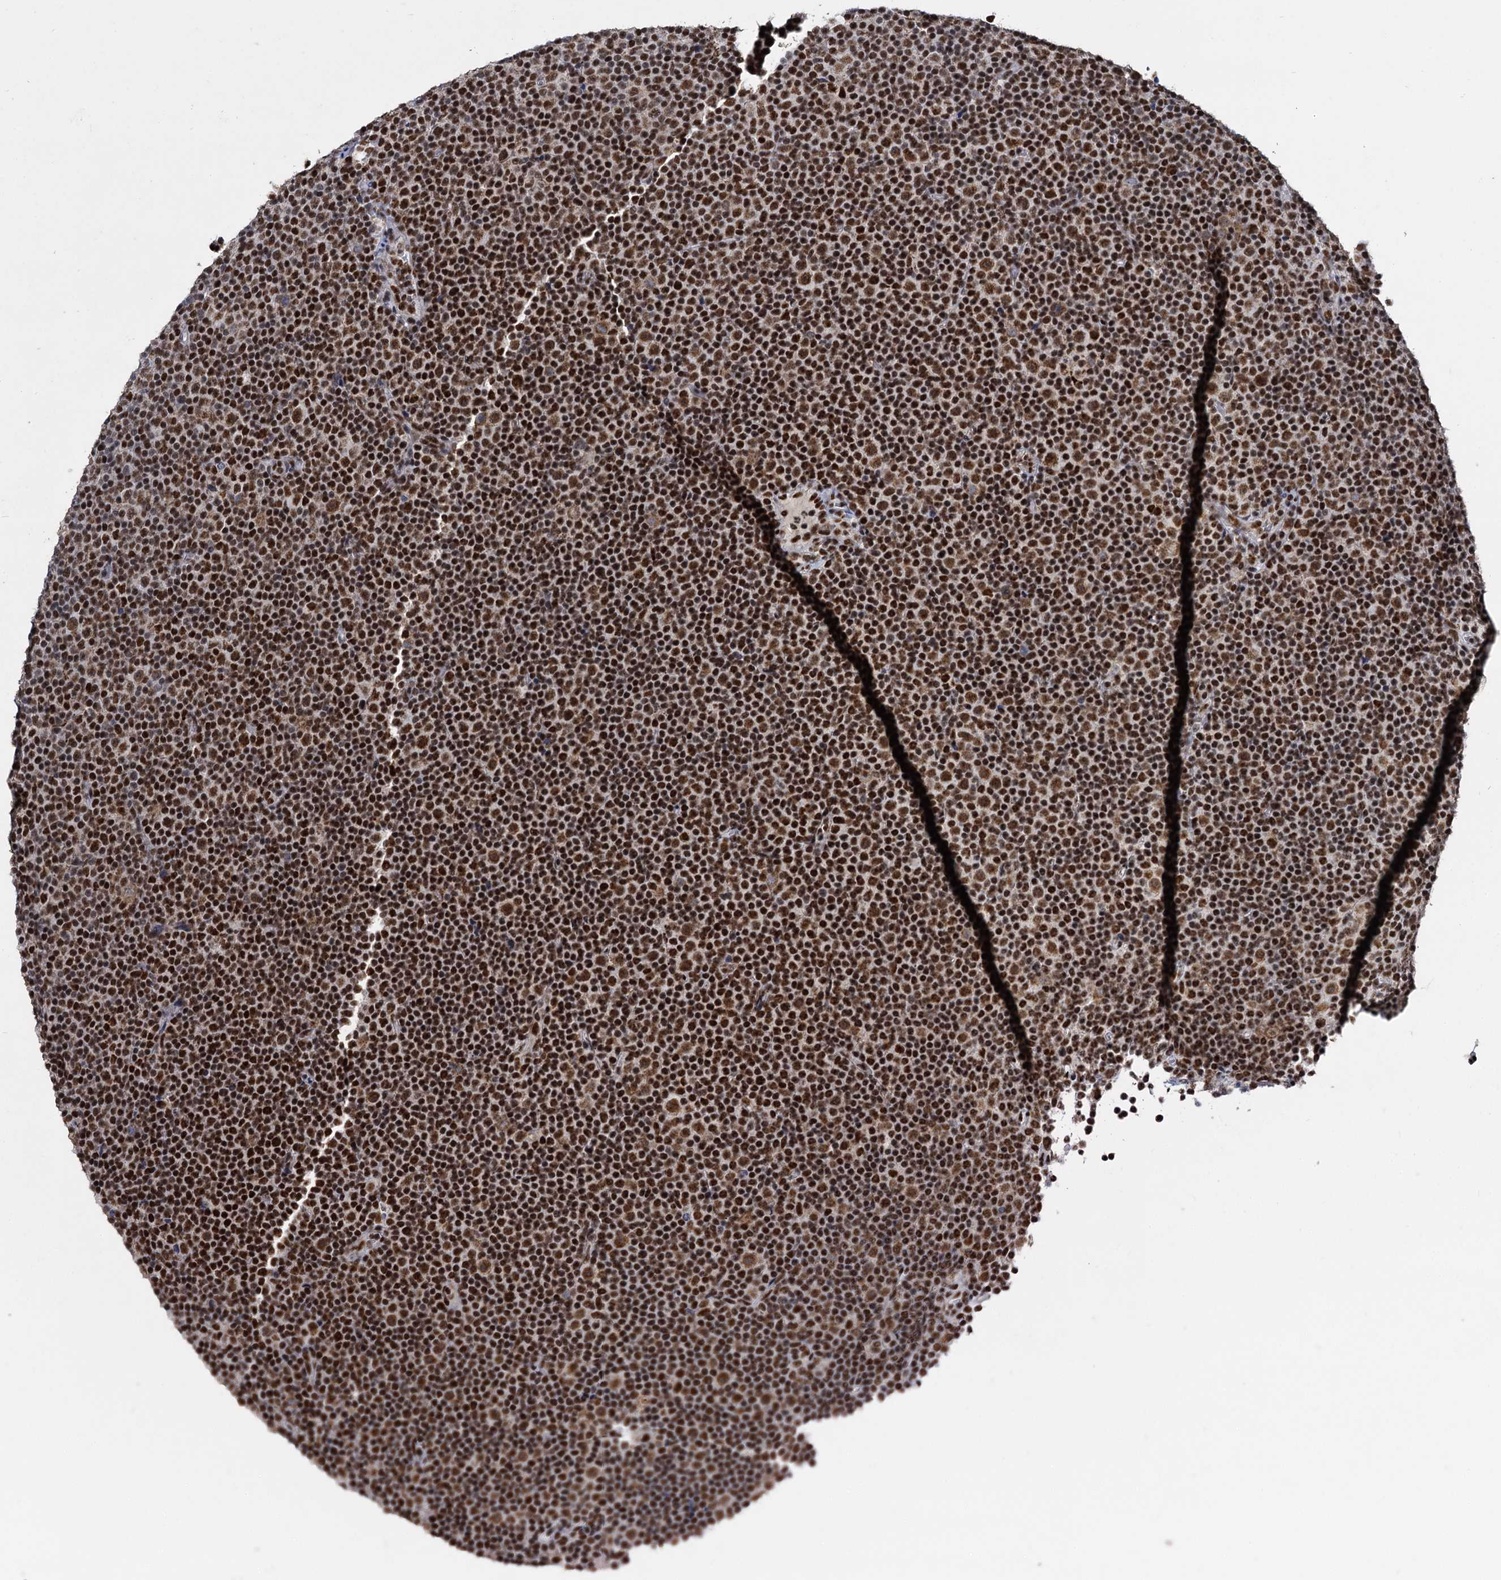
{"staining": {"intensity": "strong", "quantity": "25%-75%", "location": "nuclear"}, "tissue": "lymphoma", "cell_type": "Tumor cells", "image_type": "cancer", "snomed": [{"axis": "morphology", "description": "Malignant lymphoma, non-Hodgkin's type, Low grade"}, {"axis": "topography", "description": "Lymph node"}], "caption": "The histopathology image displays immunohistochemical staining of malignant lymphoma, non-Hodgkin's type (low-grade). There is strong nuclear positivity is appreciated in about 25%-75% of tumor cells. (Stains: DAB in brown, nuclei in blue, Microscopy: brightfield microscopy at high magnification).", "gene": "RPUSD4", "patient": {"sex": "female", "age": 67}}